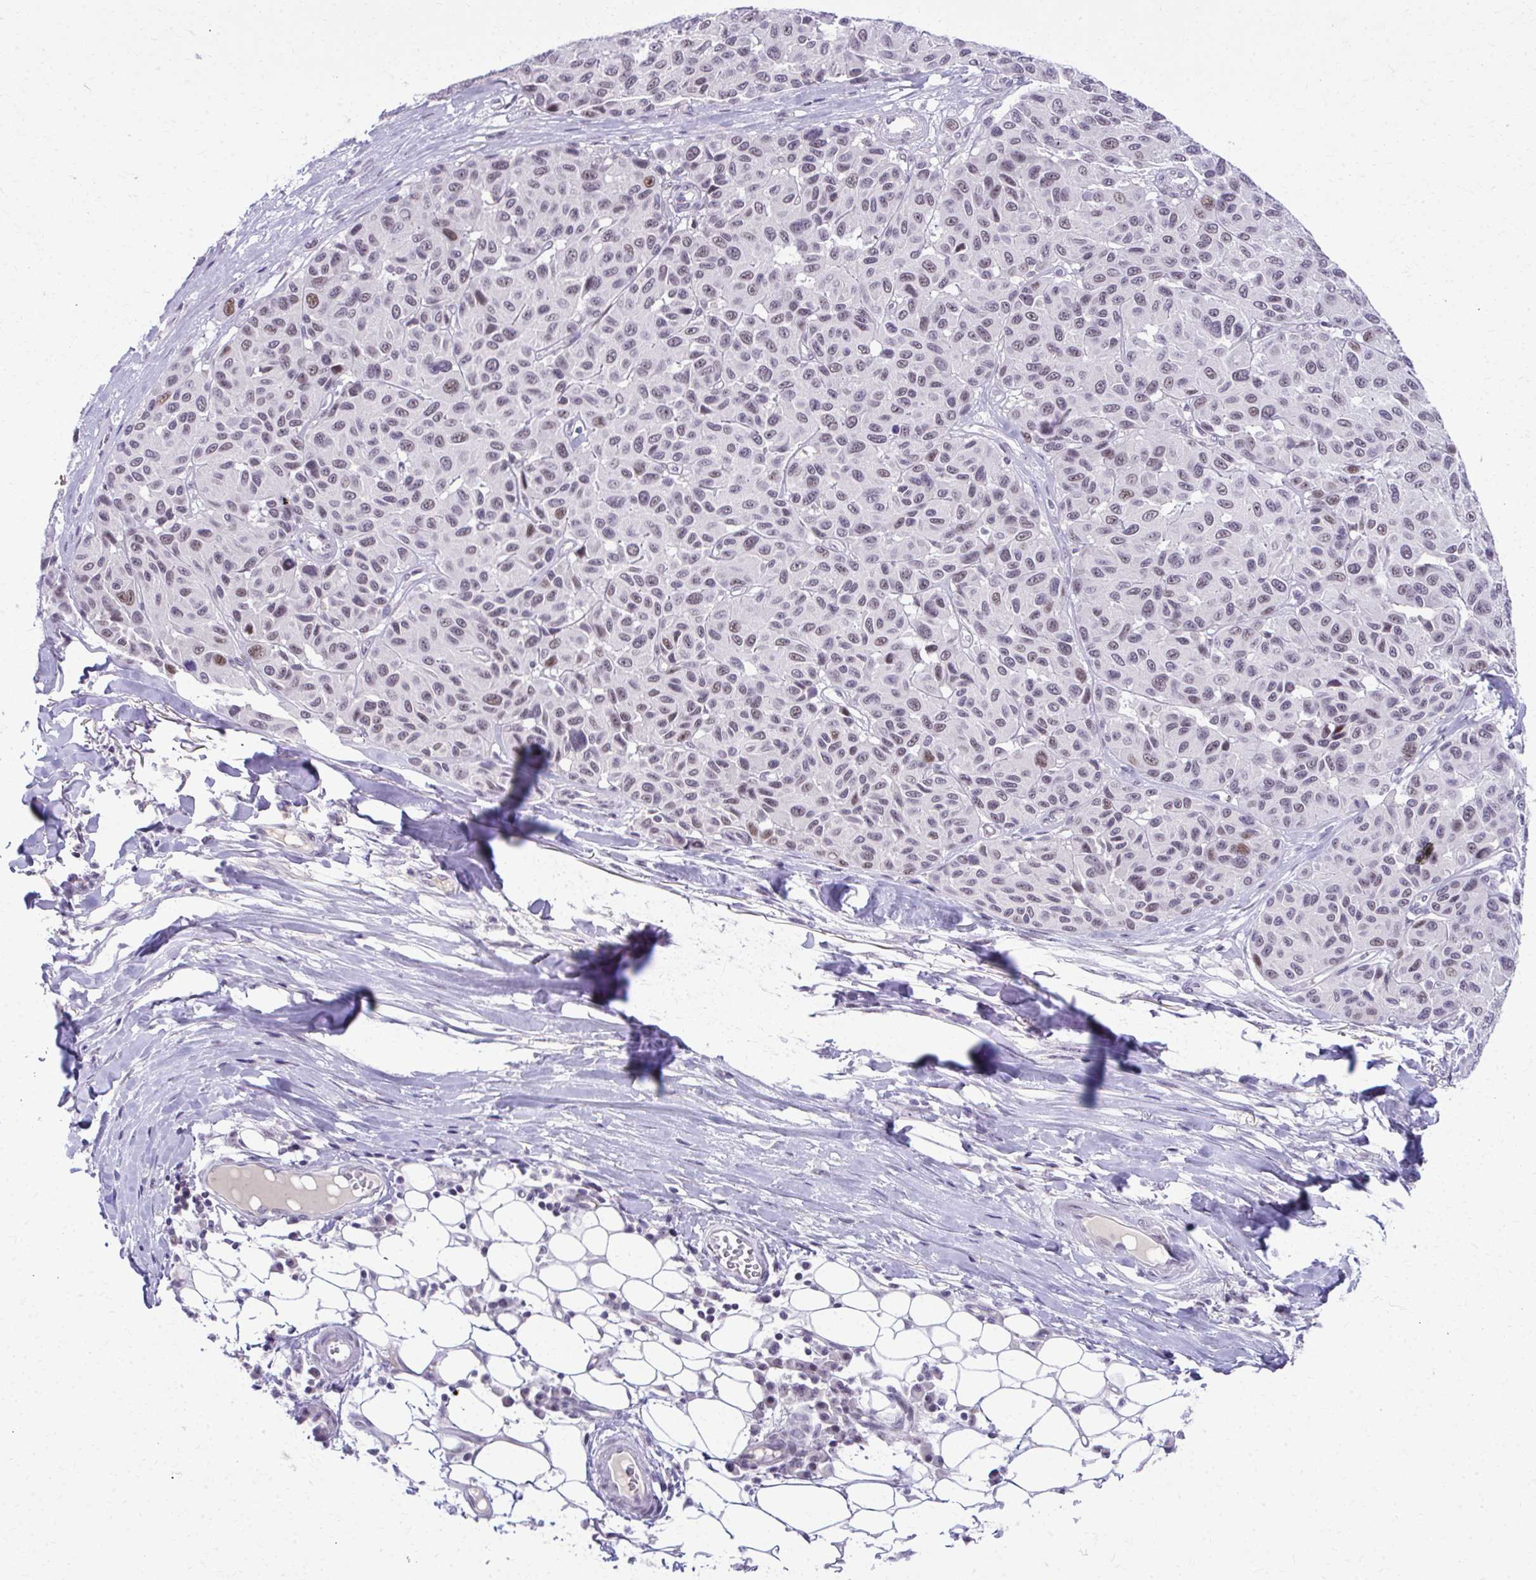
{"staining": {"intensity": "weak", "quantity": "25%-75%", "location": "nuclear"}, "tissue": "melanoma", "cell_type": "Tumor cells", "image_type": "cancer", "snomed": [{"axis": "morphology", "description": "Malignant melanoma, NOS"}, {"axis": "topography", "description": "Skin"}], "caption": "Brown immunohistochemical staining in malignant melanoma demonstrates weak nuclear staining in approximately 25%-75% of tumor cells.", "gene": "MAF1", "patient": {"sex": "female", "age": 66}}